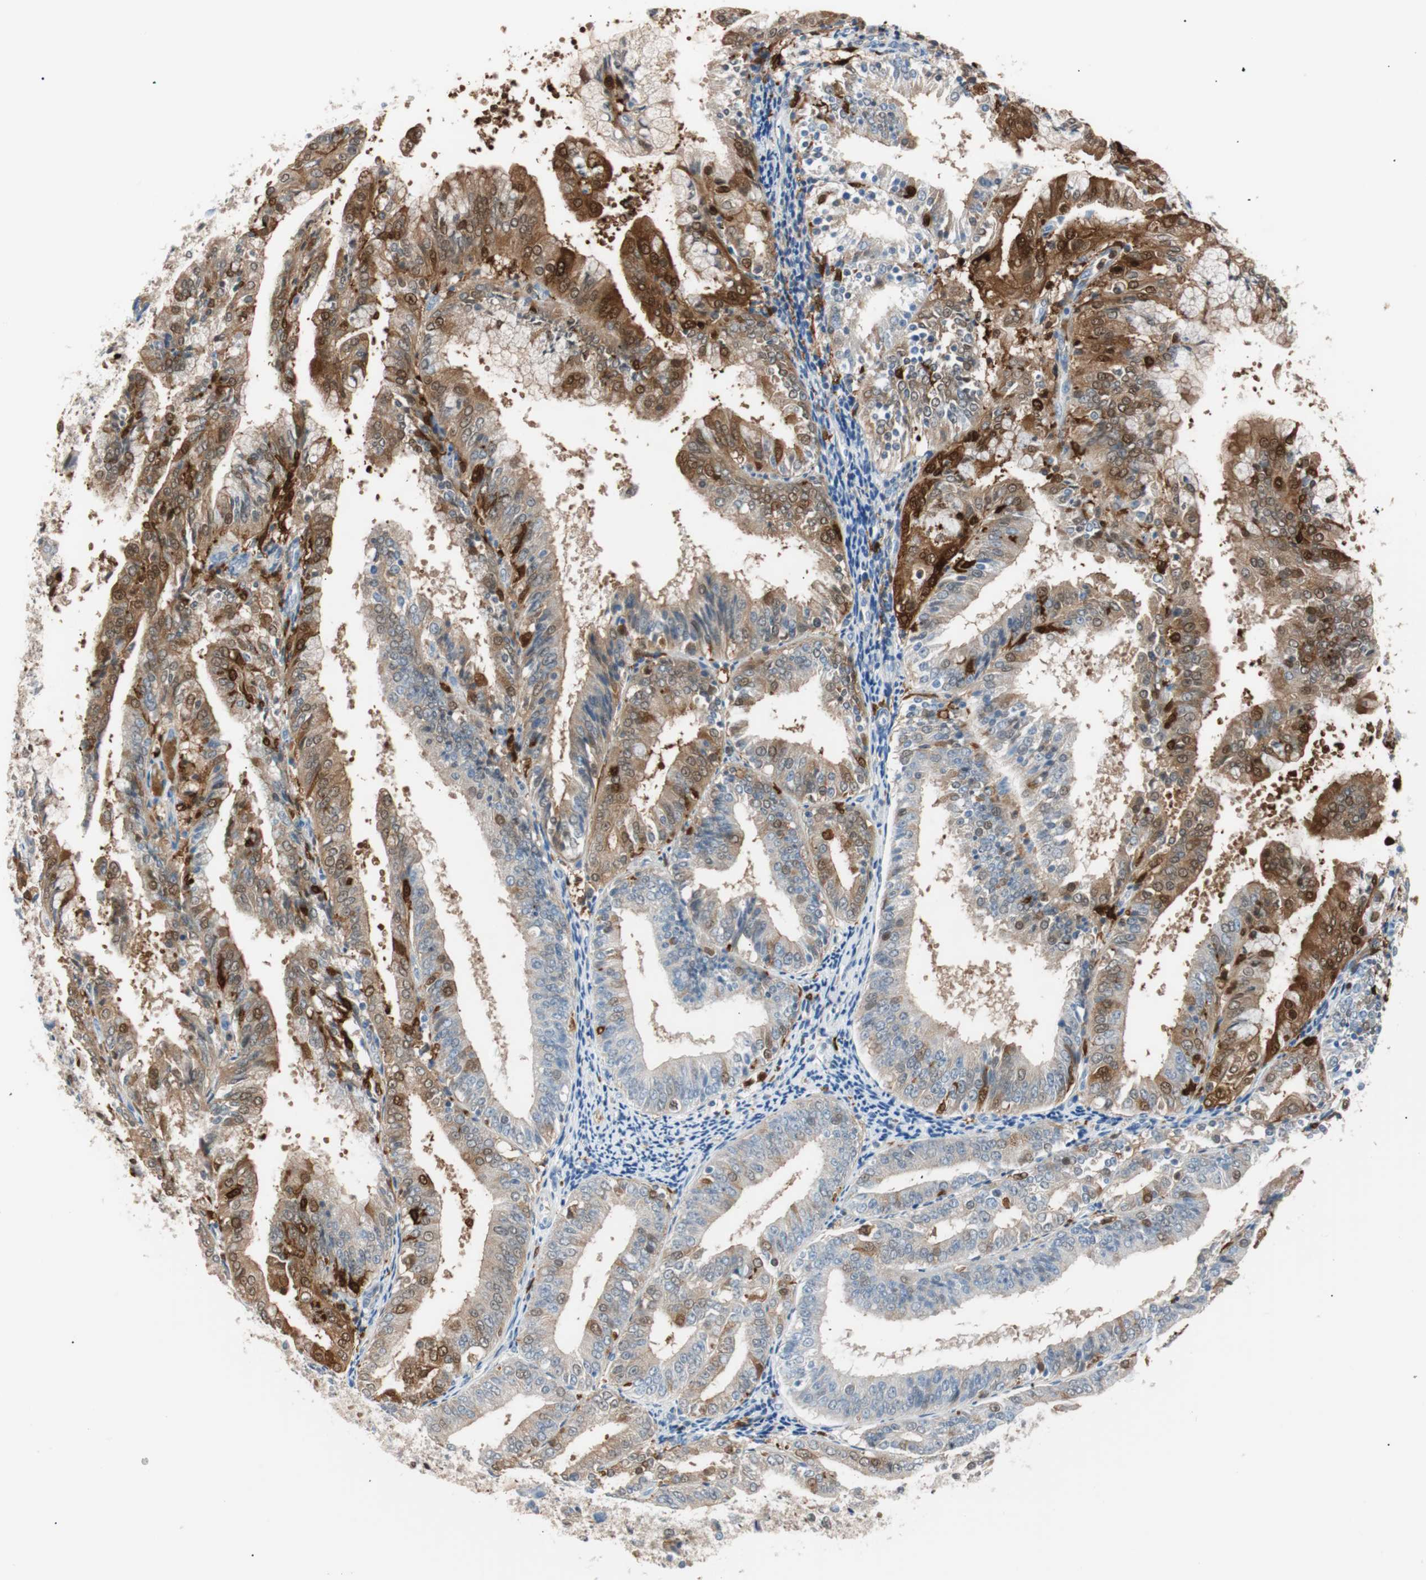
{"staining": {"intensity": "strong", "quantity": "25%-75%", "location": "cytoplasmic/membranous,nuclear"}, "tissue": "endometrial cancer", "cell_type": "Tumor cells", "image_type": "cancer", "snomed": [{"axis": "morphology", "description": "Adenocarcinoma, NOS"}, {"axis": "topography", "description": "Endometrium"}], "caption": "Endometrial adenocarcinoma stained for a protein demonstrates strong cytoplasmic/membranous and nuclear positivity in tumor cells. (Brightfield microscopy of DAB IHC at high magnification).", "gene": "IL18", "patient": {"sex": "female", "age": 63}}